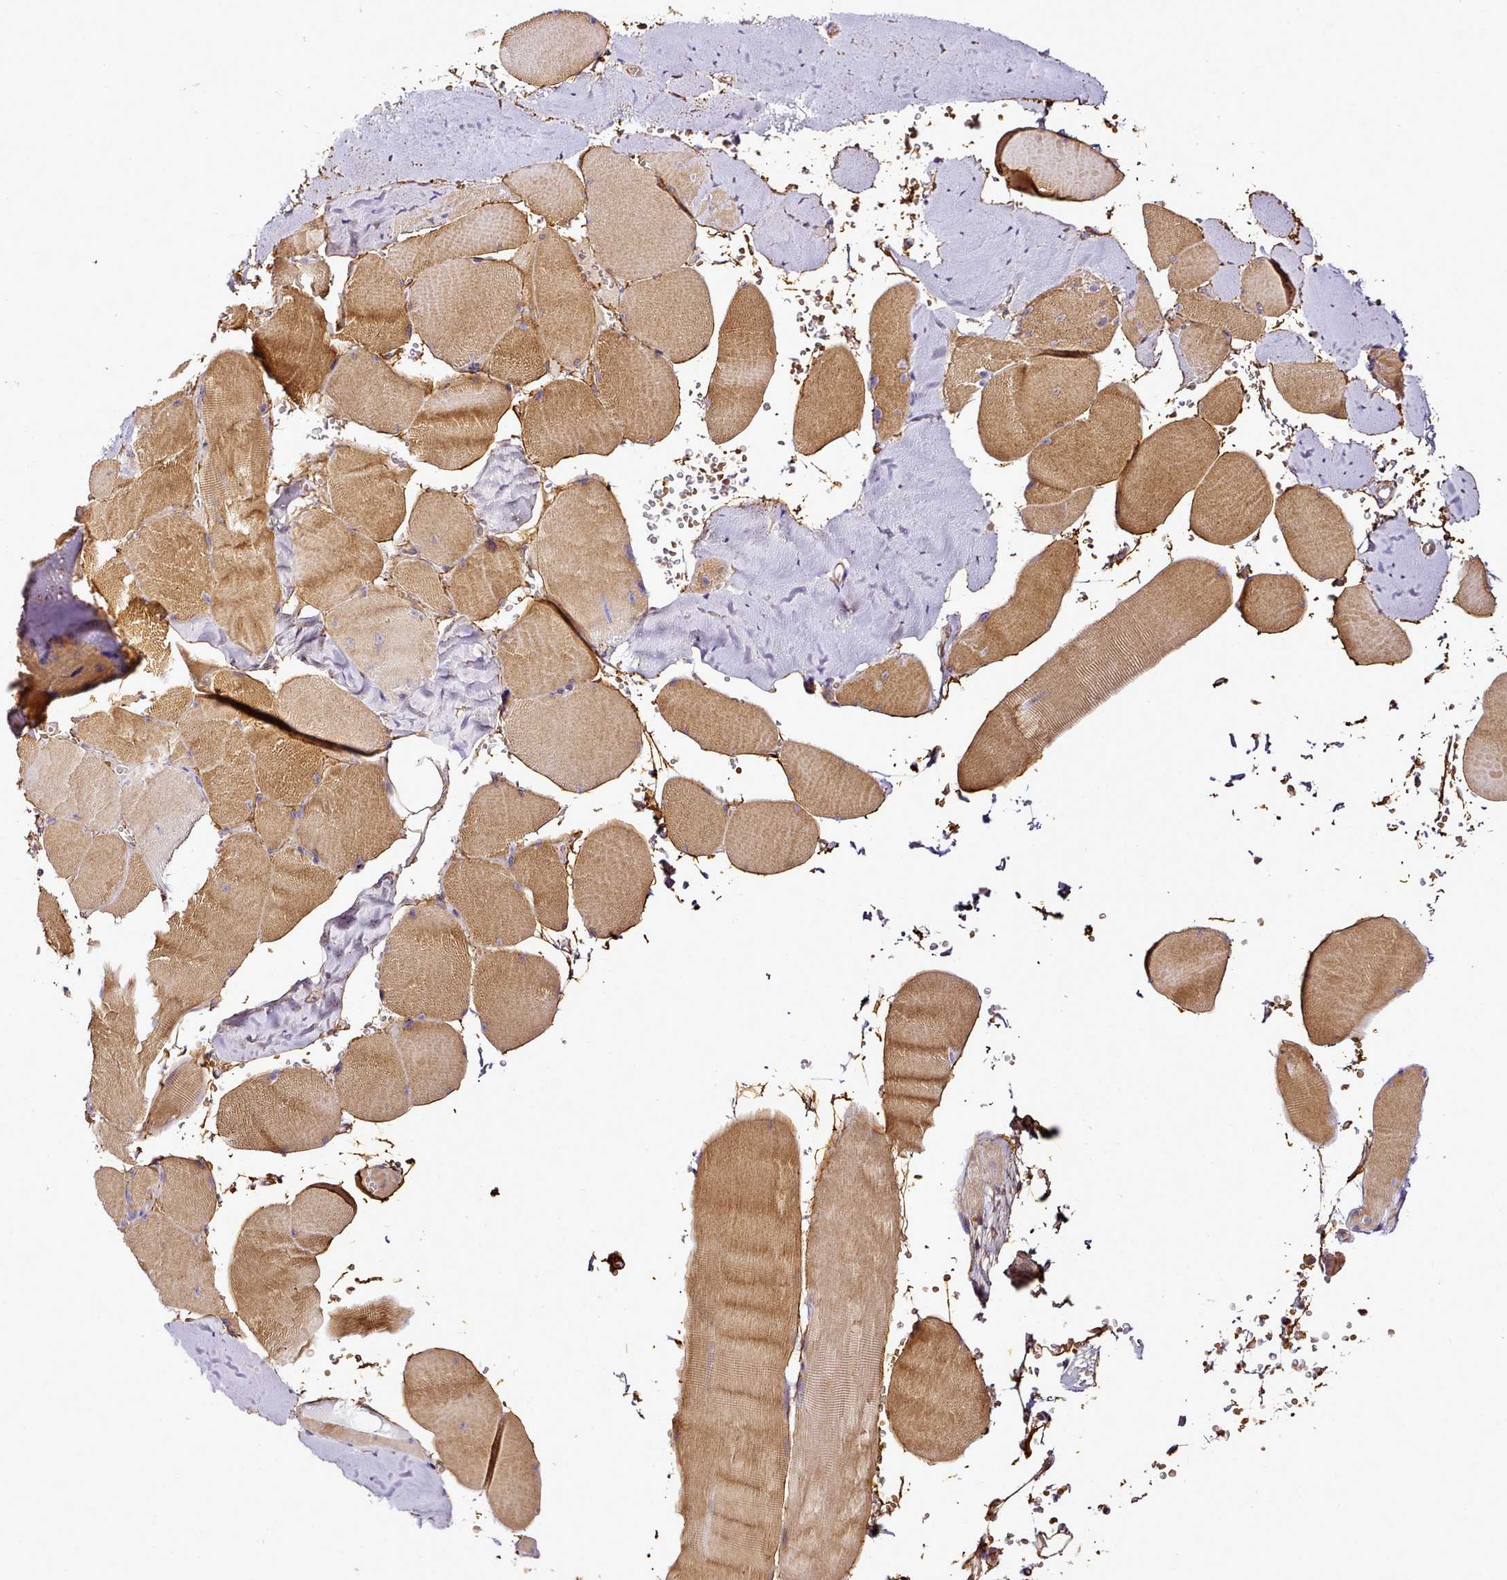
{"staining": {"intensity": "moderate", "quantity": ">75%", "location": "cytoplasmic/membranous"}, "tissue": "skeletal muscle", "cell_type": "Myocytes", "image_type": "normal", "snomed": [{"axis": "morphology", "description": "Normal tissue, NOS"}, {"axis": "topography", "description": "Skeletal muscle"}, {"axis": "topography", "description": "Head-Neck"}], "caption": "Approximately >75% of myocytes in benign skeletal muscle demonstrate moderate cytoplasmic/membranous protein positivity as visualized by brown immunohistochemical staining.", "gene": "NBPF10", "patient": {"sex": "male", "age": 66}}